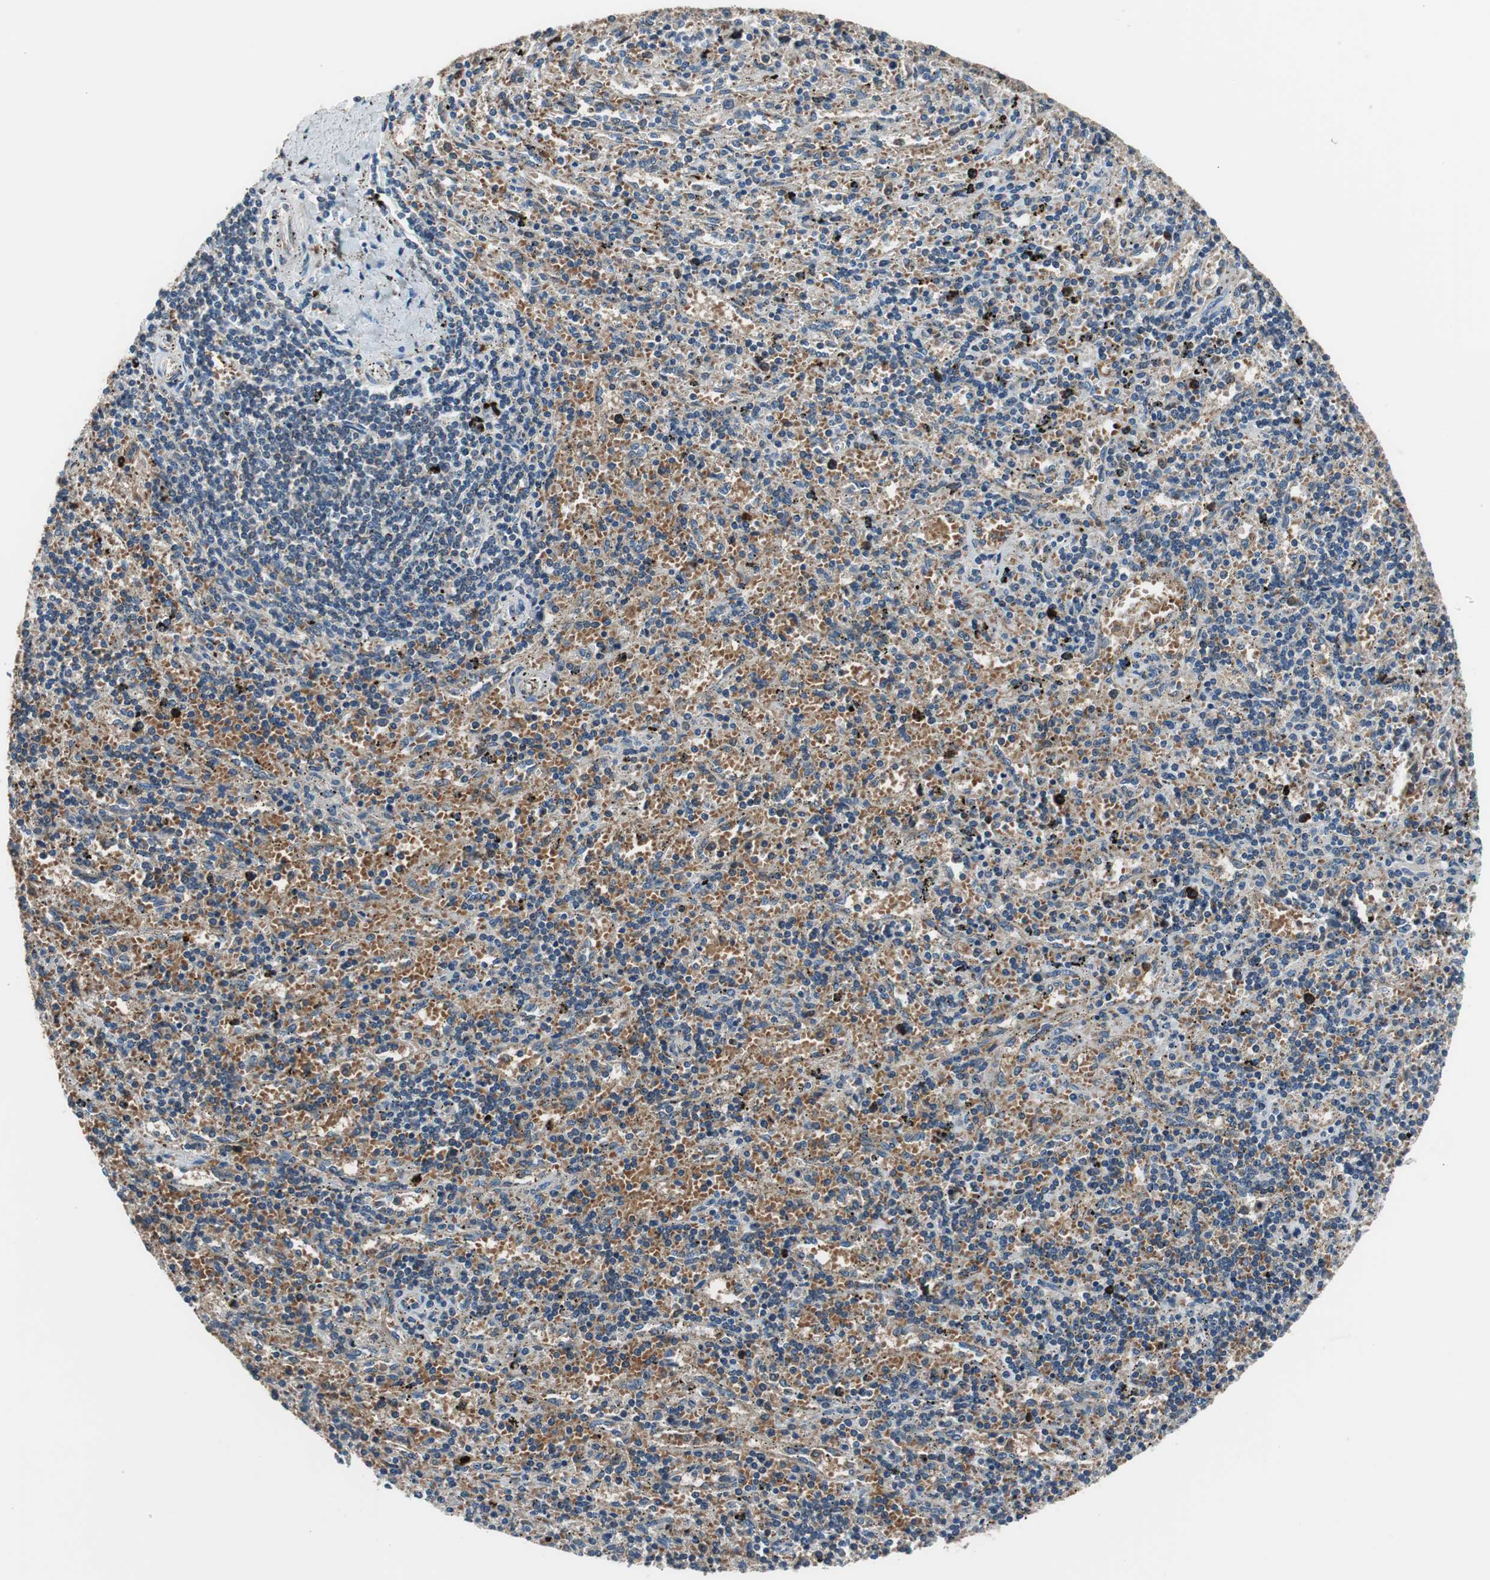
{"staining": {"intensity": "weak", "quantity": "25%-75%", "location": "cytoplasmic/membranous"}, "tissue": "lymphoma", "cell_type": "Tumor cells", "image_type": "cancer", "snomed": [{"axis": "morphology", "description": "Malignant lymphoma, non-Hodgkin's type, Low grade"}, {"axis": "topography", "description": "Spleen"}], "caption": "Protein staining of malignant lymphoma, non-Hodgkin's type (low-grade) tissue shows weak cytoplasmic/membranous positivity in about 25%-75% of tumor cells.", "gene": "PI4KB", "patient": {"sex": "male", "age": 76}}